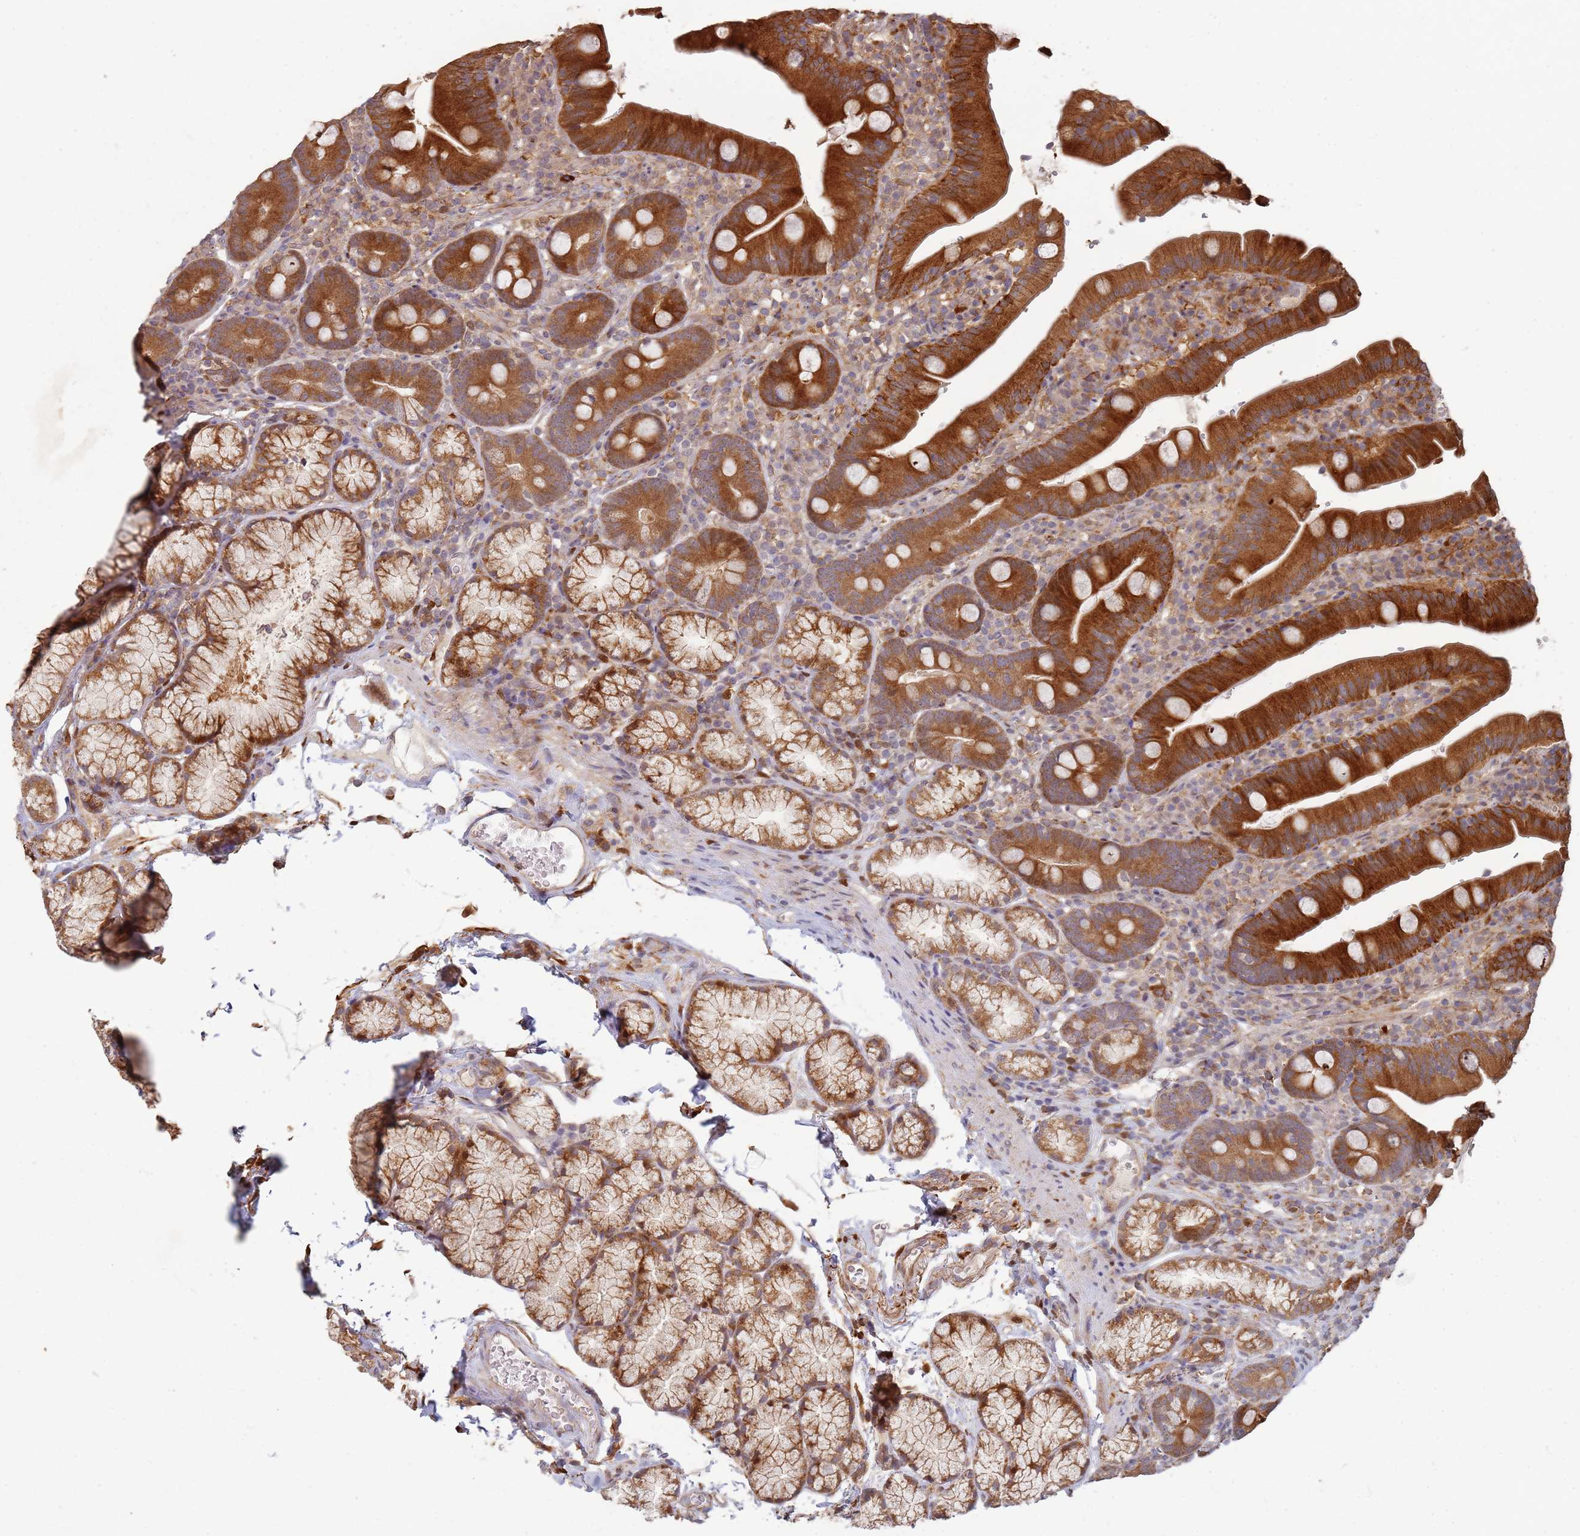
{"staining": {"intensity": "strong", "quantity": "25%-75%", "location": "cytoplasmic/membranous"}, "tissue": "duodenum", "cell_type": "Glandular cells", "image_type": "normal", "snomed": [{"axis": "morphology", "description": "Normal tissue, NOS"}, {"axis": "topography", "description": "Duodenum"}], "caption": "Immunohistochemistry (IHC) (DAB (3,3'-diaminobenzidine)) staining of normal human duodenum reveals strong cytoplasmic/membranous protein staining in approximately 25%-75% of glandular cells.", "gene": "MPEG1", "patient": {"sex": "female", "age": 67}}